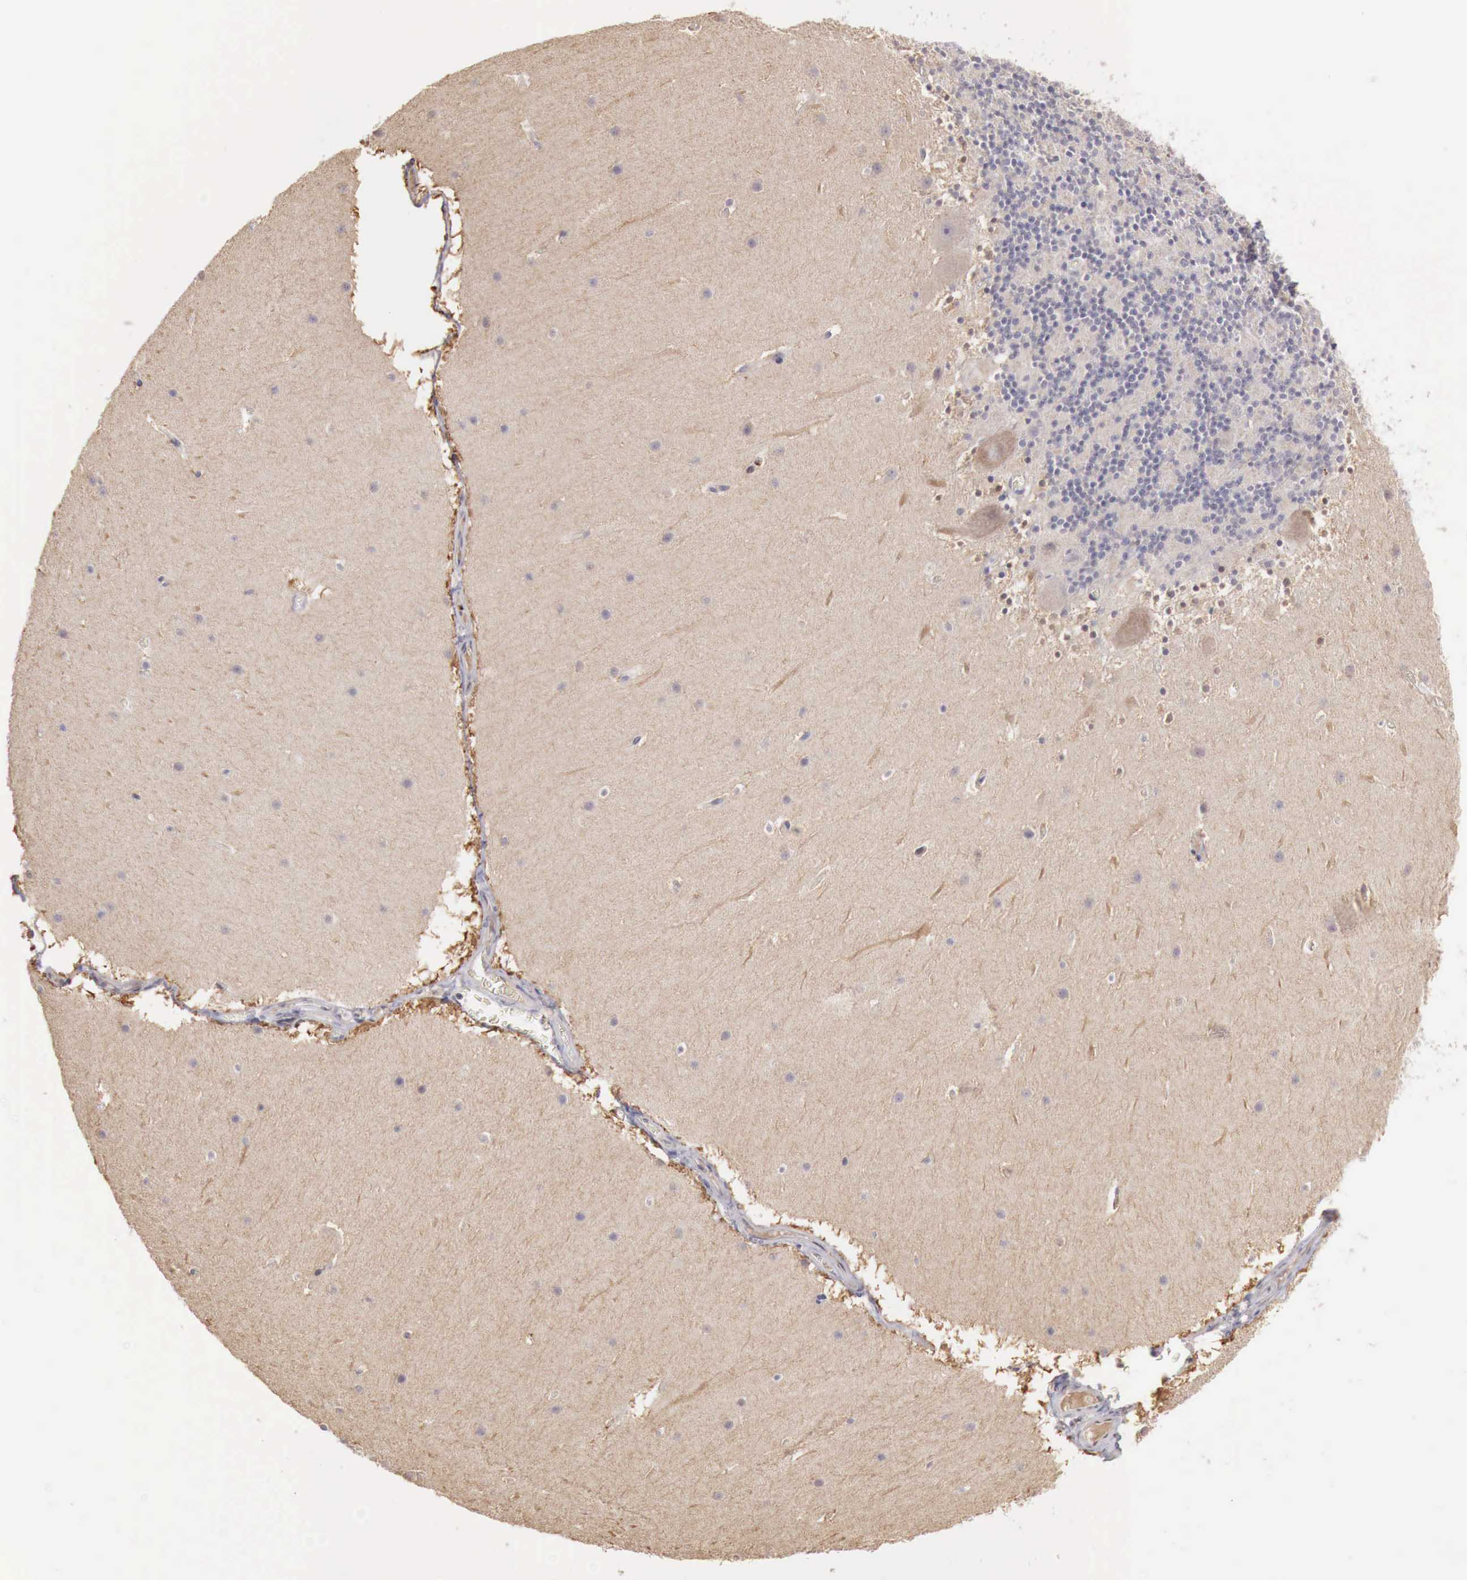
{"staining": {"intensity": "negative", "quantity": "none", "location": "none"}, "tissue": "cerebellum", "cell_type": "Cells in granular layer", "image_type": "normal", "snomed": [{"axis": "morphology", "description": "Normal tissue, NOS"}, {"axis": "topography", "description": "Cerebellum"}], "caption": "High power microscopy histopathology image of an IHC micrograph of benign cerebellum, revealing no significant expression in cells in granular layer.", "gene": "TBC1D9", "patient": {"sex": "male", "age": 45}}